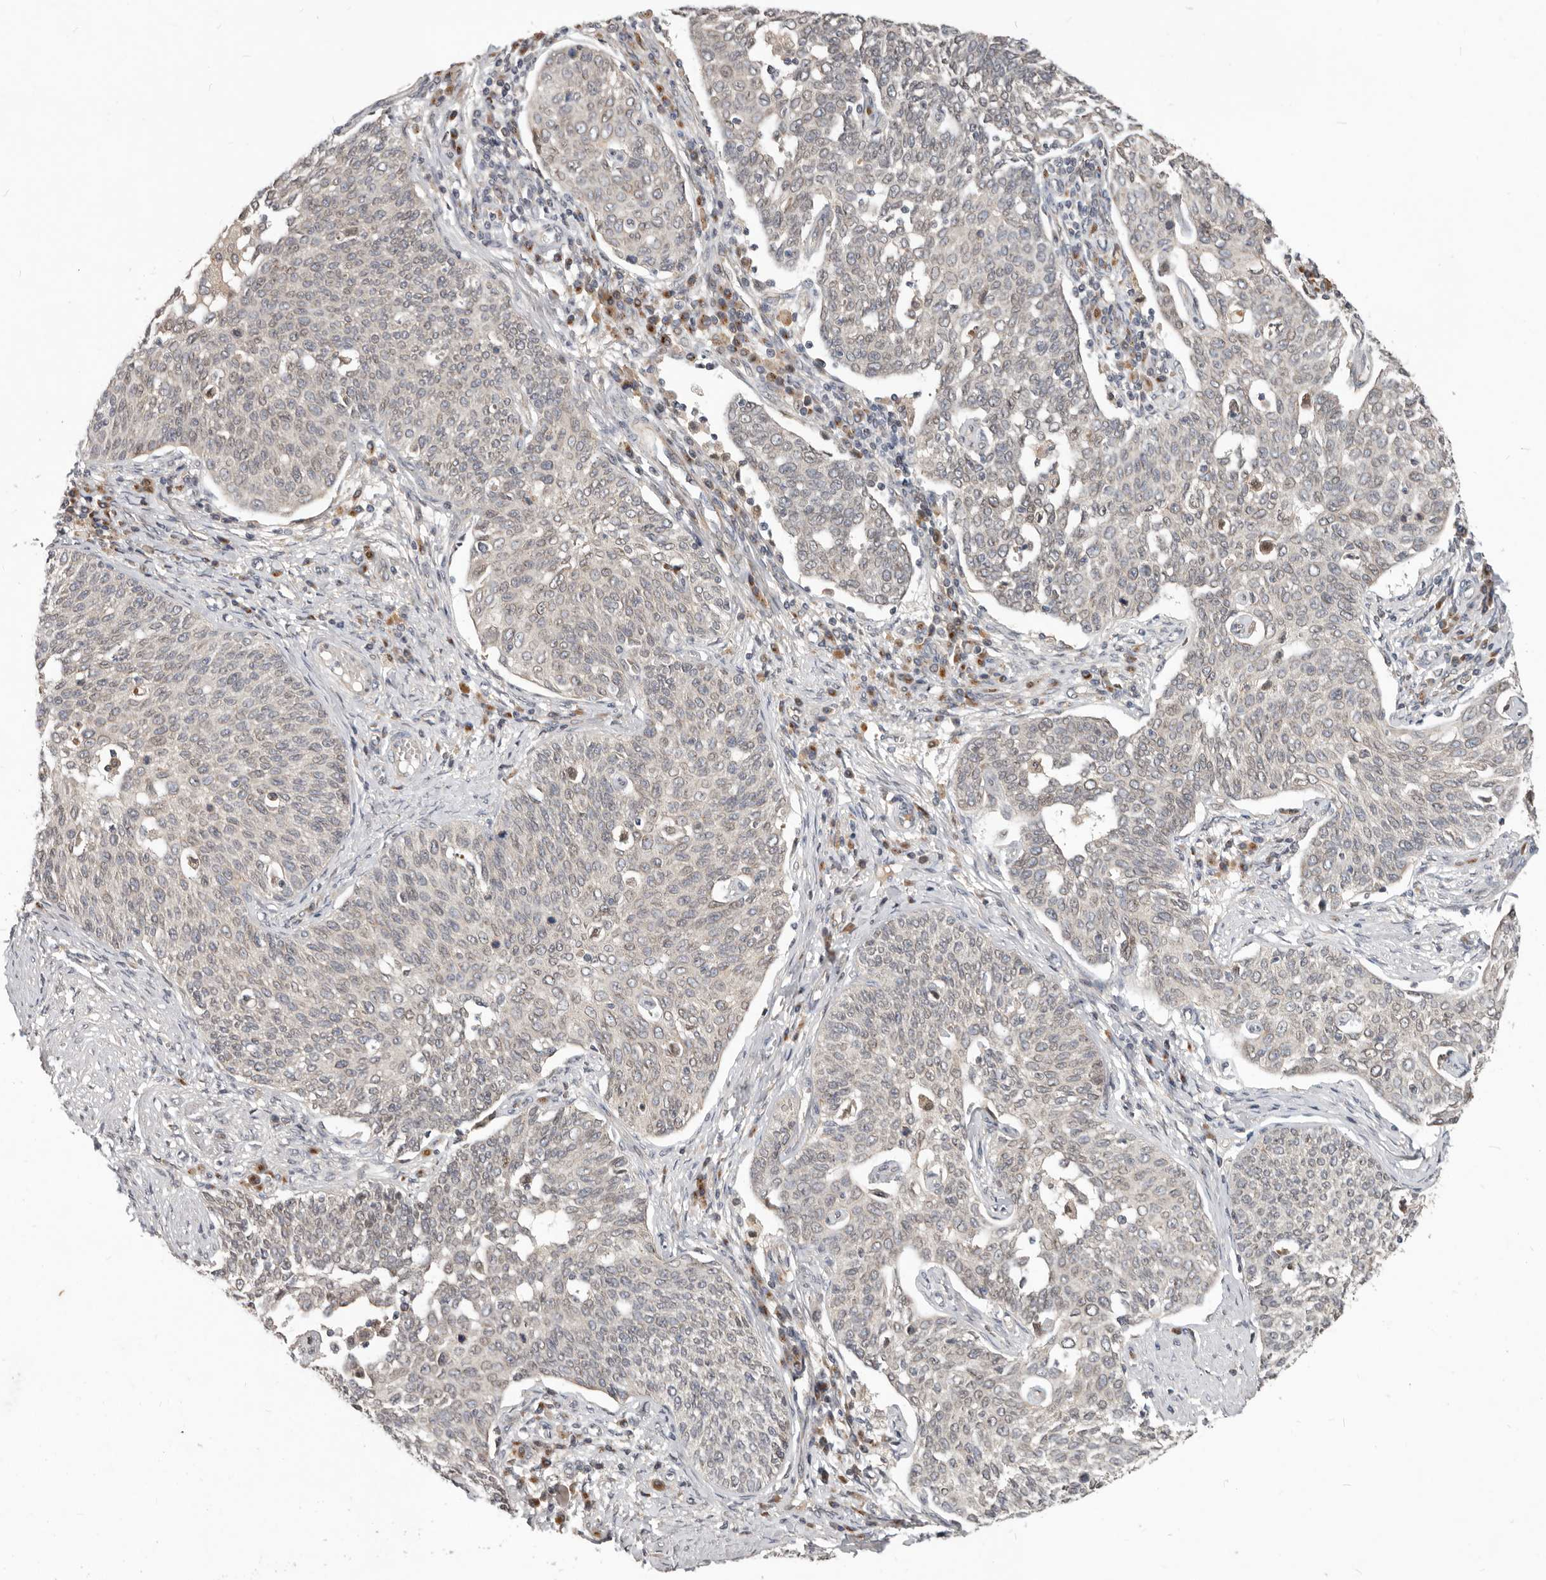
{"staining": {"intensity": "negative", "quantity": "none", "location": "none"}, "tissue": "cervical cancer", "cell_type": "Tumor cells", "image_type": "cancer", "snomed": [{"axis": "morphology", "description": "Squamous cell carcinoma, NOS"}, {"axis": "topography", "description": "Cervix"}], "caption": "Immunohistochemistry (IHC) micrograph of neoplastic tissue: human cervical cancer (squamous cell carcinoma) stained with DAB demonstrates no significant protein staining in tumor cells. The staining is performed using DAB (3,3'-diaminobenzidine) brown chromogen with nuclei counter-stained in using hematoxylin.", "gene": "NPY4R", "patient": {"sex": "female", "age": 34}}